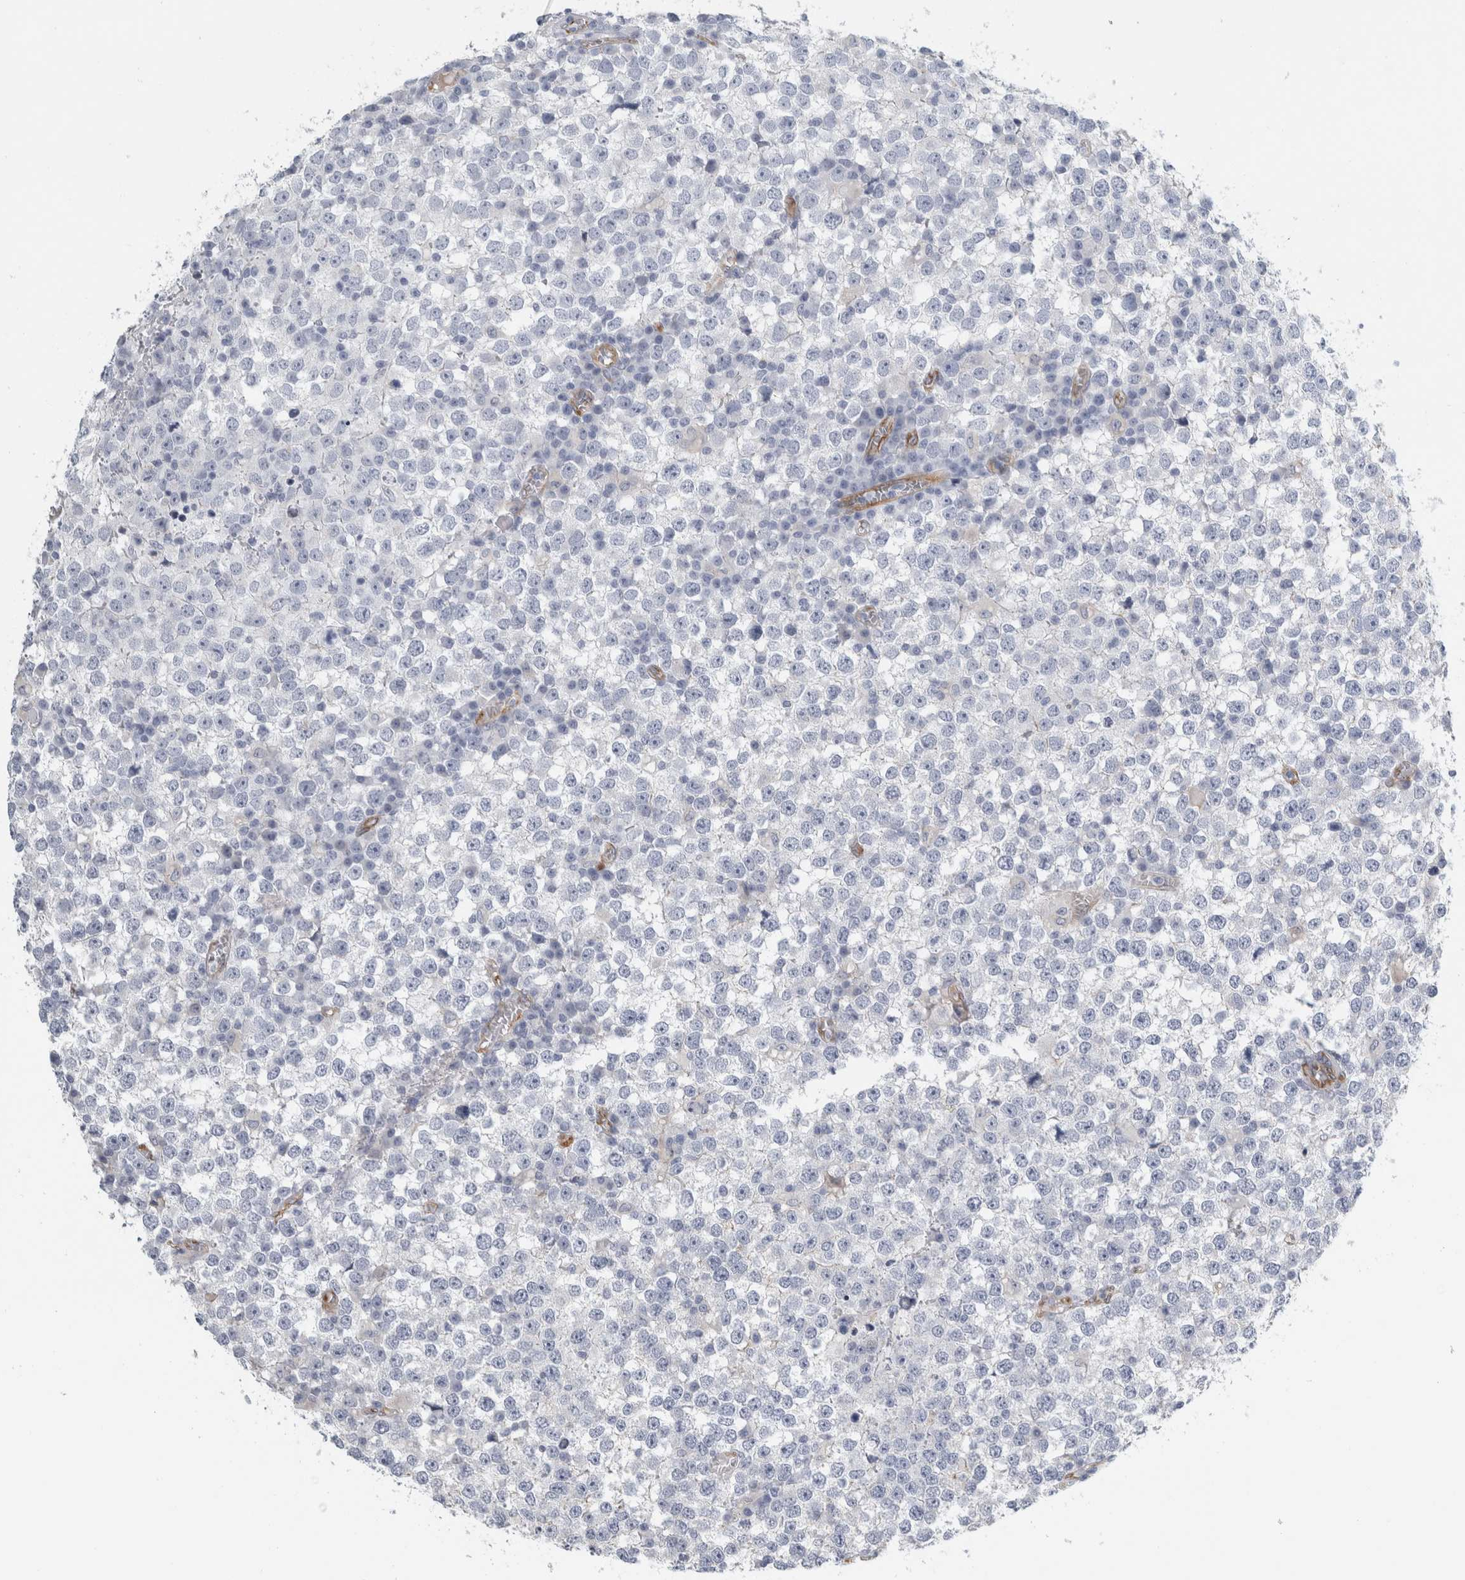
{"staining": {"intensity": "negative", "quantity": "none", "location": "none"}, "tissue": "testis cancer", "cell_type": "Tumor cells", "image_type": "cancer", "snomed": [{"axis": "morphology", "description": "Seminoma, NOS"}, {"axis": "topography", "description": "Testis"}], "caption": "DAB immunohistochemical staining of human testis cancer (seminoma) reveals no significant expression in tumor cells.", "gene": "B3GNT3", "patient": {"sex": "male", "age": 65}}